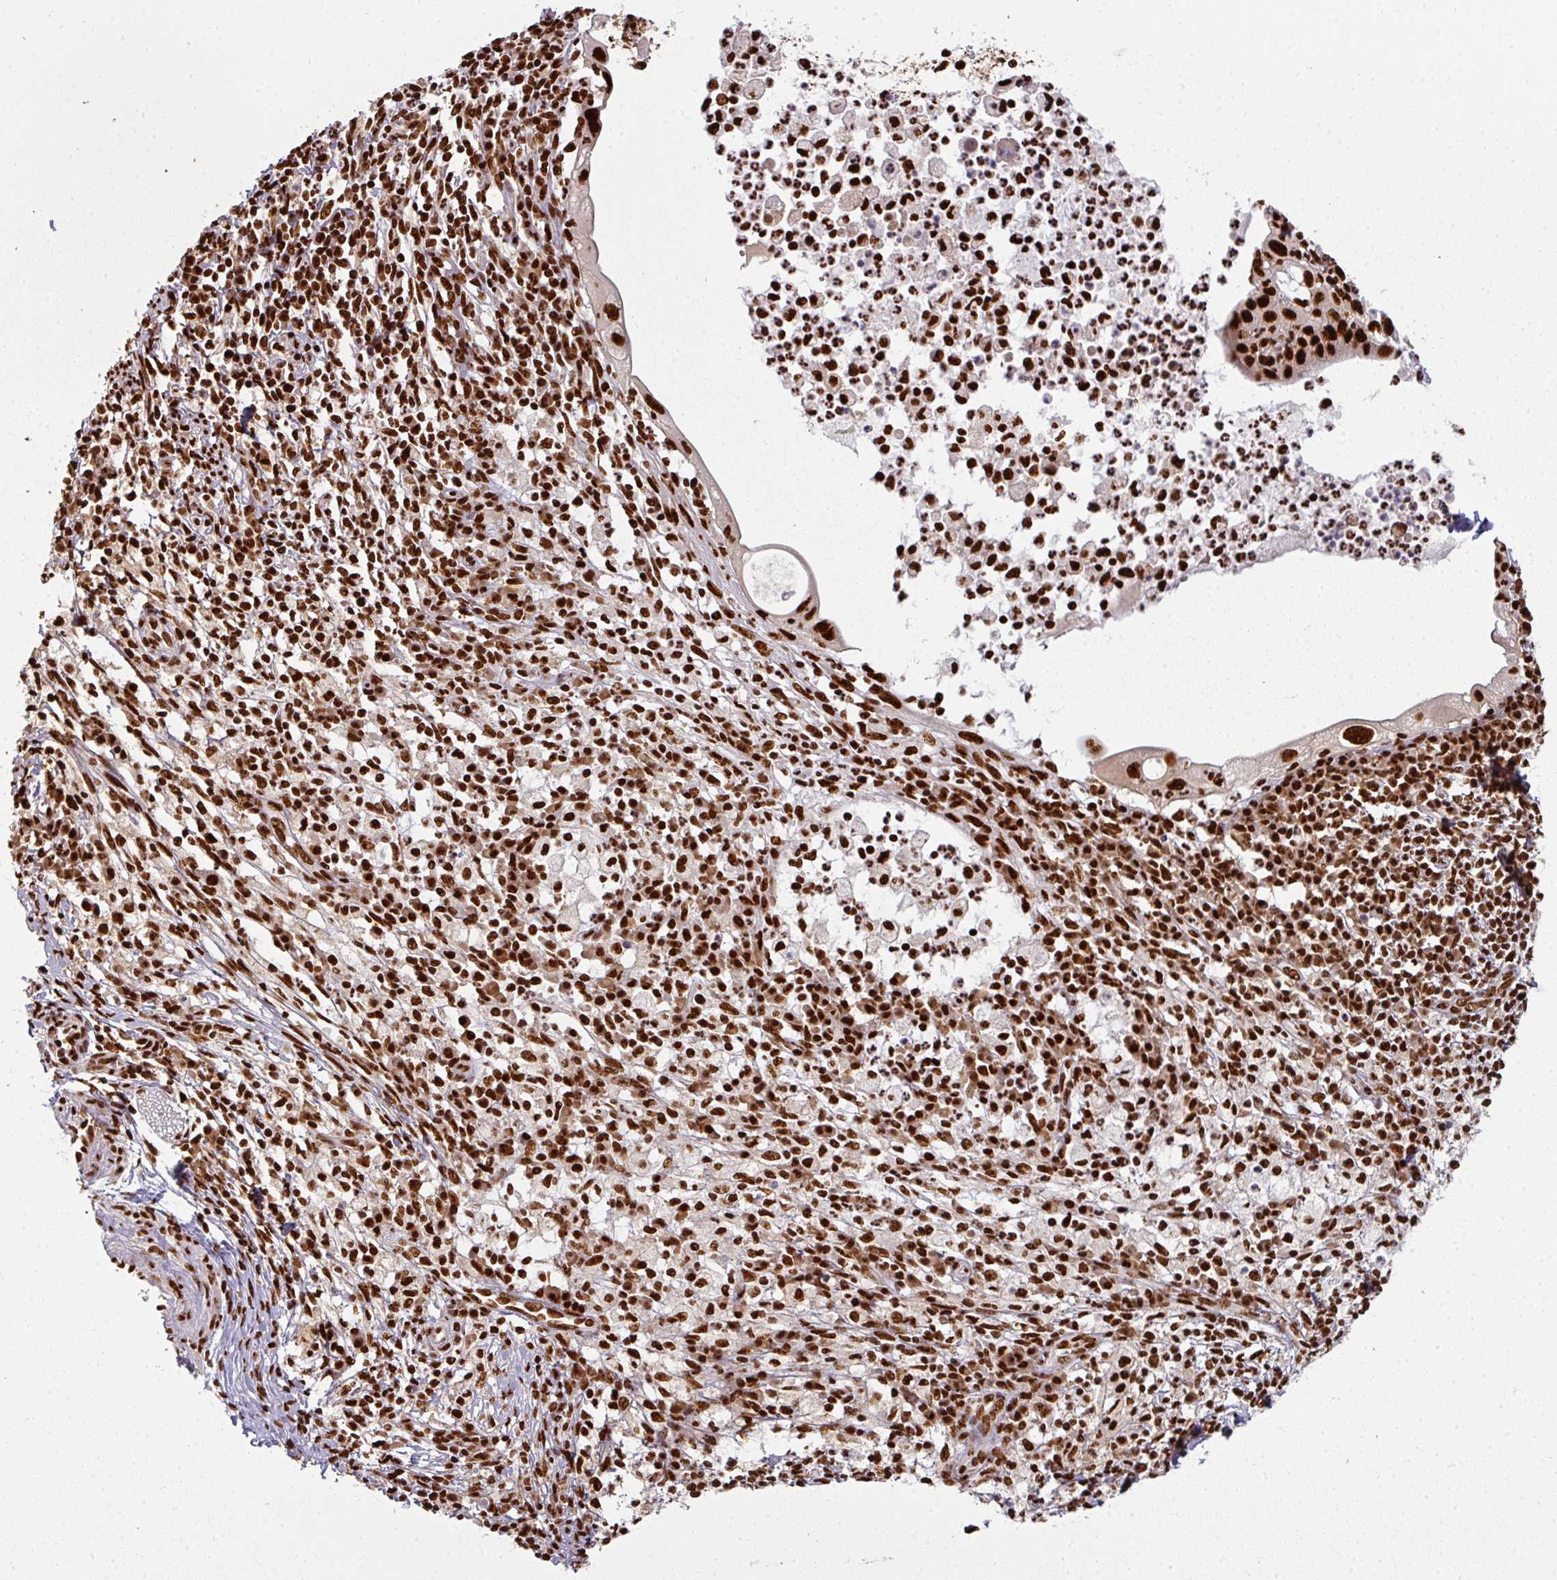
{"staining": {"intensity": "strong", "quantity": ">75%", "location": "nuclear"}, "tissue": "cervical cancer", "cell_type": "Tumor cells", "image_type": "cancer", "snomed": [{"axis": "morphology", "description": "Adenocarcinoma, NOS"}, {"axis": "topography", "description": "Cervix"}], "caption": "Strong nuclear expression is seen in about >75% of tumor cells in adenocarcinoma (cervical).", "gene": "SIK3", "patient": {"sex": "female", "age": 36}}